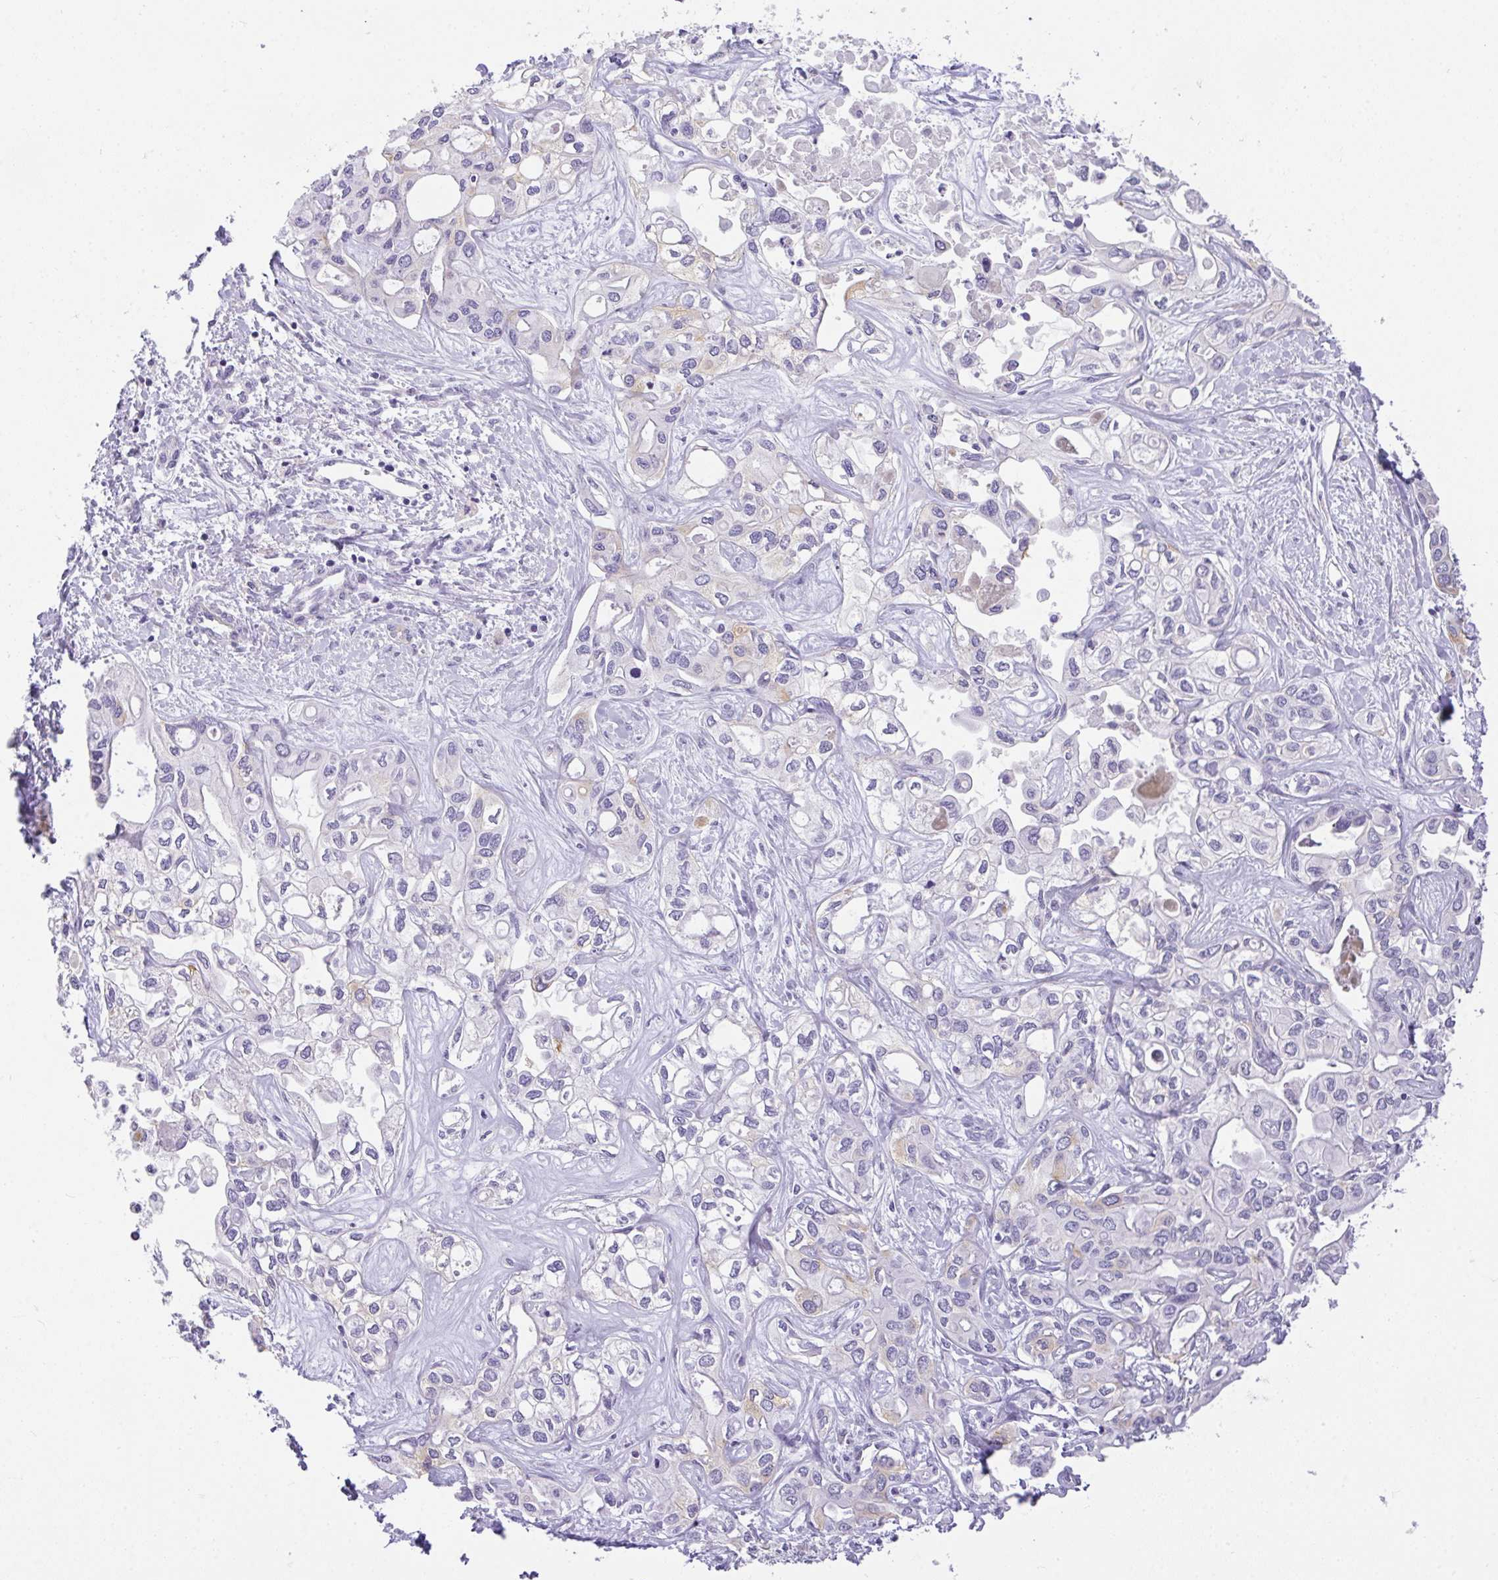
{"staining": {"intensity": "negative", "quantity": "none", "location": "none"}, "tissue": "liver cancer", "cell_type": "Tumor cells", "image_type": "cancer", "snomed": [{"axis": "morphology", "description": "Cholangiocarcinoma"}, {"axis": "topography", "description": "Liver"}], "caption": "Liver cholangiocarcinoma was stained to show a protein in brown. There is no significant positivity in tumor cells.", "gene": "PLPPR3", "patient": {"sex": "female", "age": 64}}